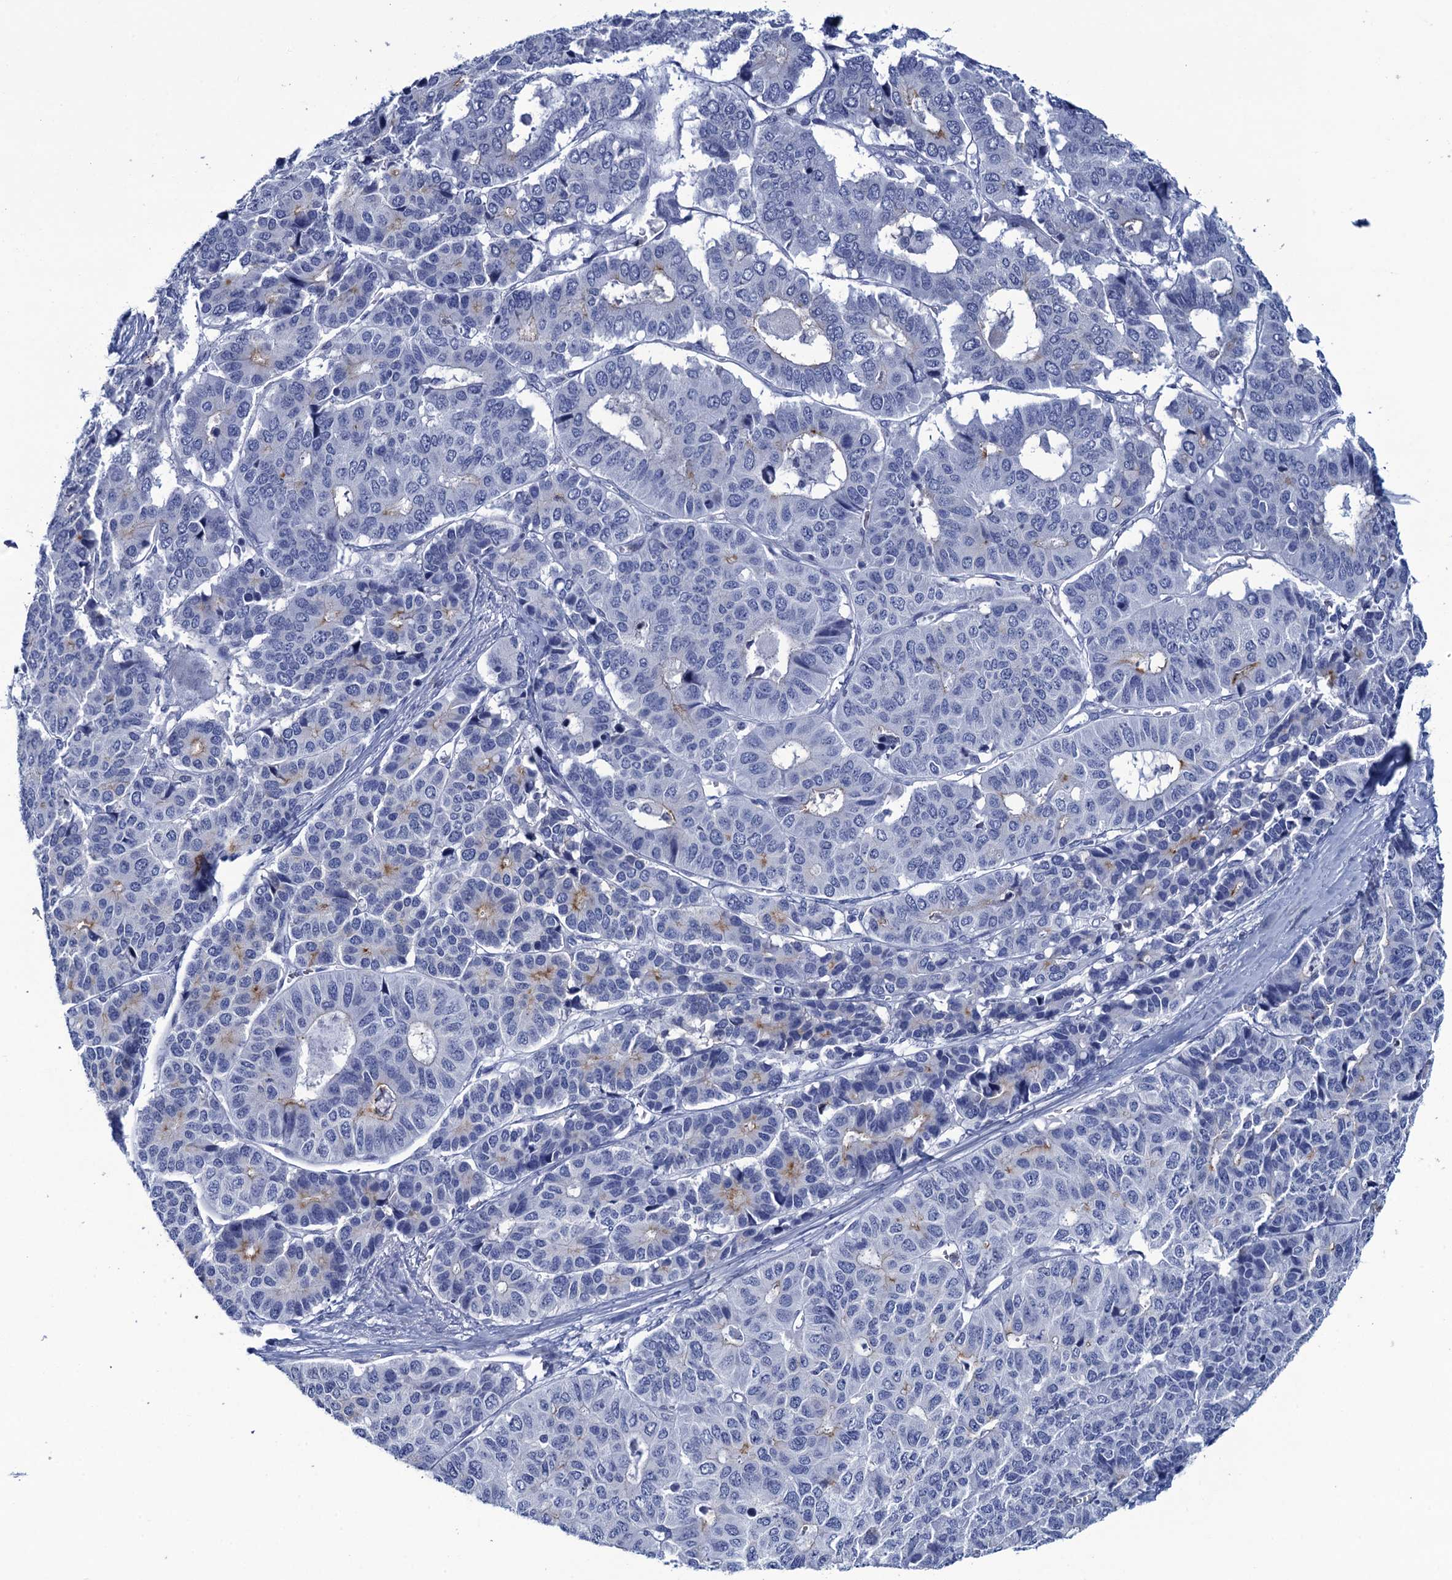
{"staining": {"intensity": "negative", "quantity": "none", "location": "none"}, "tissue": "pancreatic cancer", "cell_type": "Tumor cells", "image_type": "cancer", "snomed": [{"axis": "morphology", "description": "Adenocarcinoma, NOS"}, {"axis": "topography", "description": "Pancreas"}], "caption": "High magnification brightfield microscopy of pancreatic cancer (adenocarcinoma) stained with DAB (brown) and counterstained with hematoxylin (blue): tumor cells show no significant expression.", "gene": "RHCG", "patient": {"sex": "male", "age": 50}}